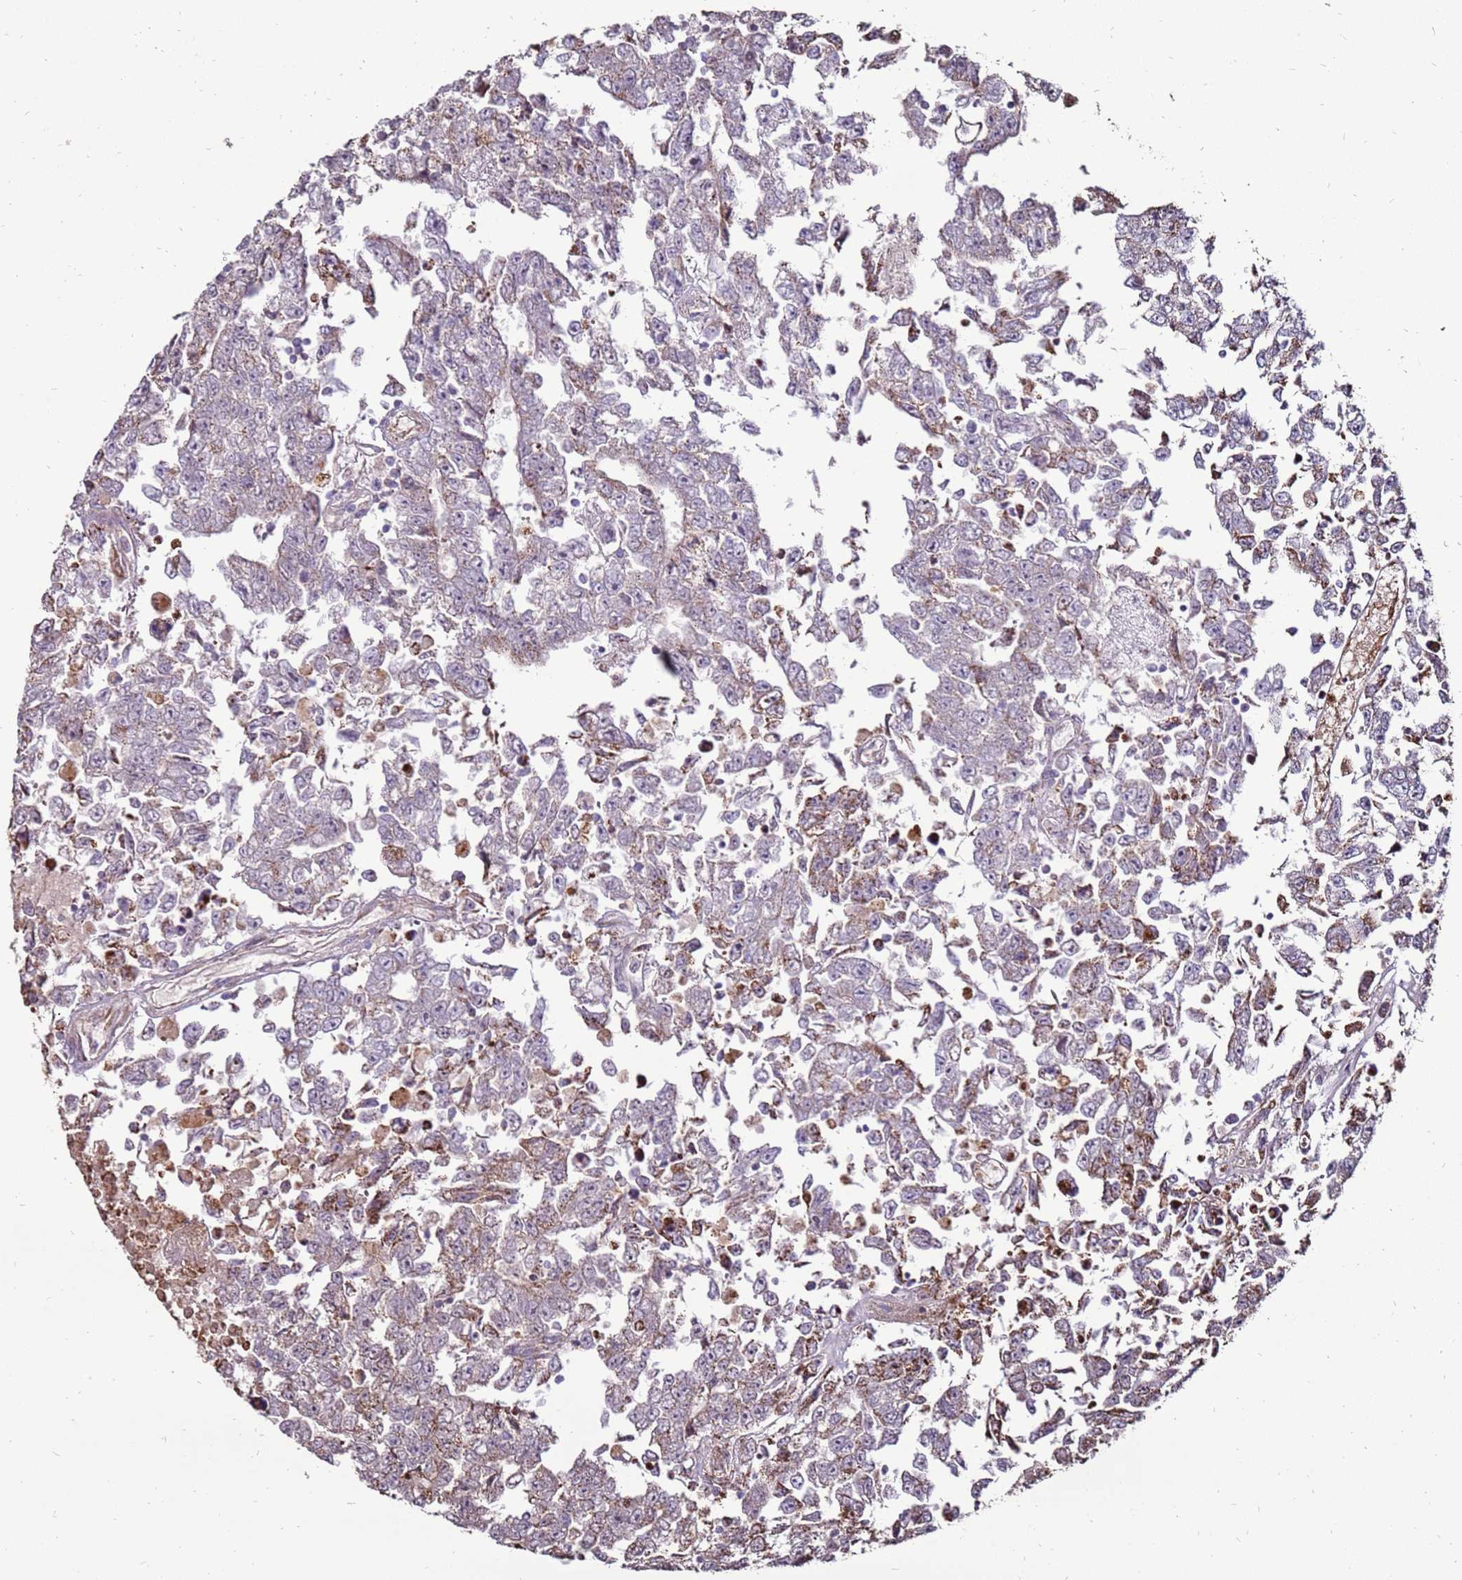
{"staining": {"intensity": "negative", "quantity": "none", "location": "none"}, "tissue": "testis cancer", "cell_type": "Tumor cells", "image_type": "cancer", "snomed": [{"axis": "morphology", "description": "Carcinoma, Embryonal, NOS"}, {"axis": "topography", "description": "Testis"}], "caption": "An immunohistochemistry histopathology image of testis cancer is shown. There is no staining in tumor cells of testis cancer.", "gene": "DDX59", "patient": {"sex": "male", "age": 25}}